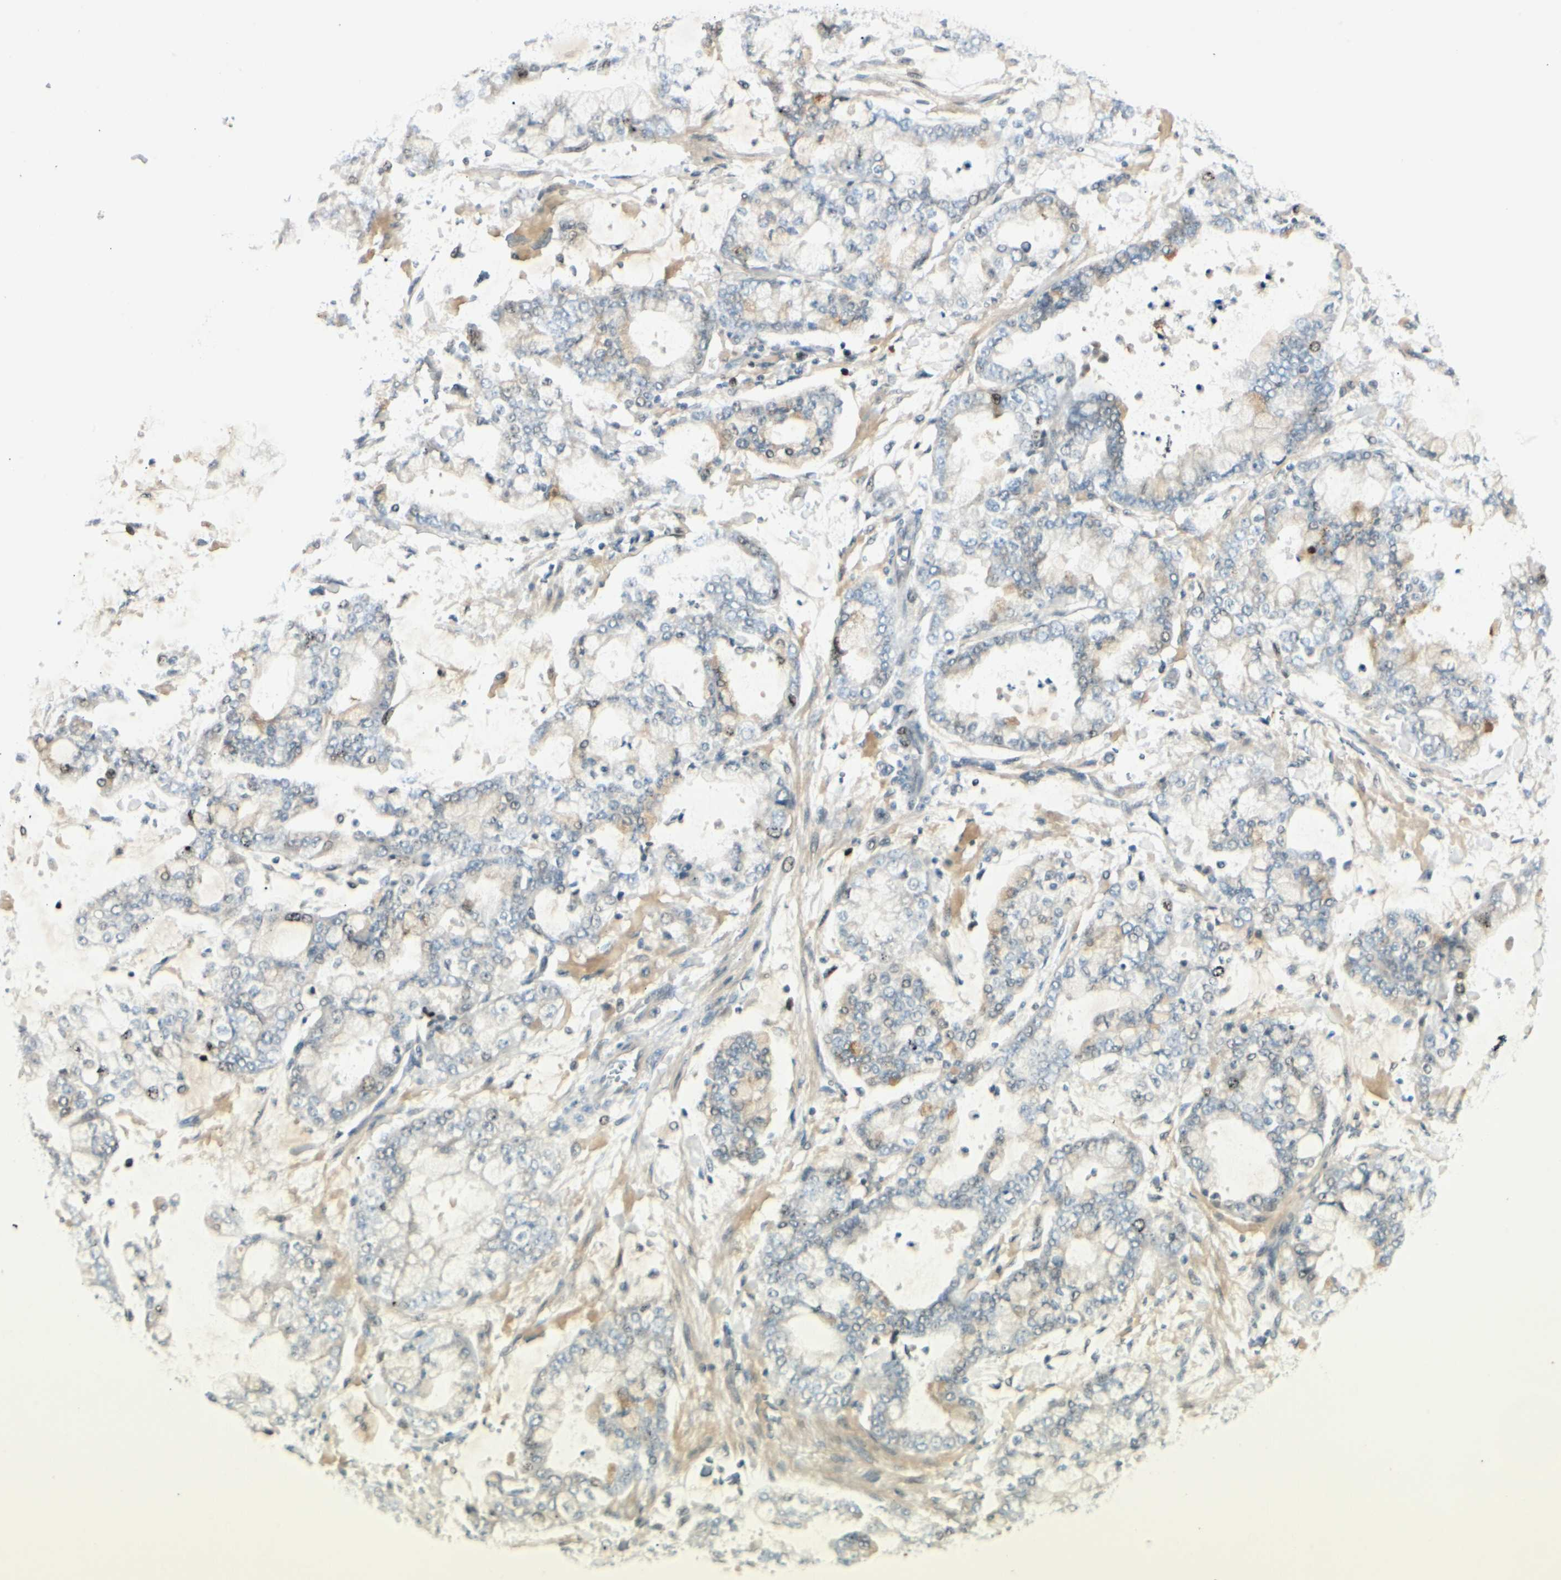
{"staining": {"intensity": "moderate", "quantity": "<25%", "location": "nuclear"}, "tissue": "stomach cancer", "cell_type": "Tumor cells", "image_type": "cancer", "snomed": [{"axis": "morphology", "description": "Normal tissue, NOS"}, {"axis": "morphology", "description": "Adenocarcinoma, NOS"}, {"axis": "topography", "description": "Stomach, upper"}, {"axis": "topography", "description": "Stomach"}], "caption": "Protein staining of stomach adenocarcinoma tissue demonstrates moderate nuclear positivity in approximately <25% of tumor cells. Immunohistochemistry (ihc) stains the protein in brown and the nuclei are stained blue.", "gene": "PITX1", "patient": {"sex": "male", "age": 76}}